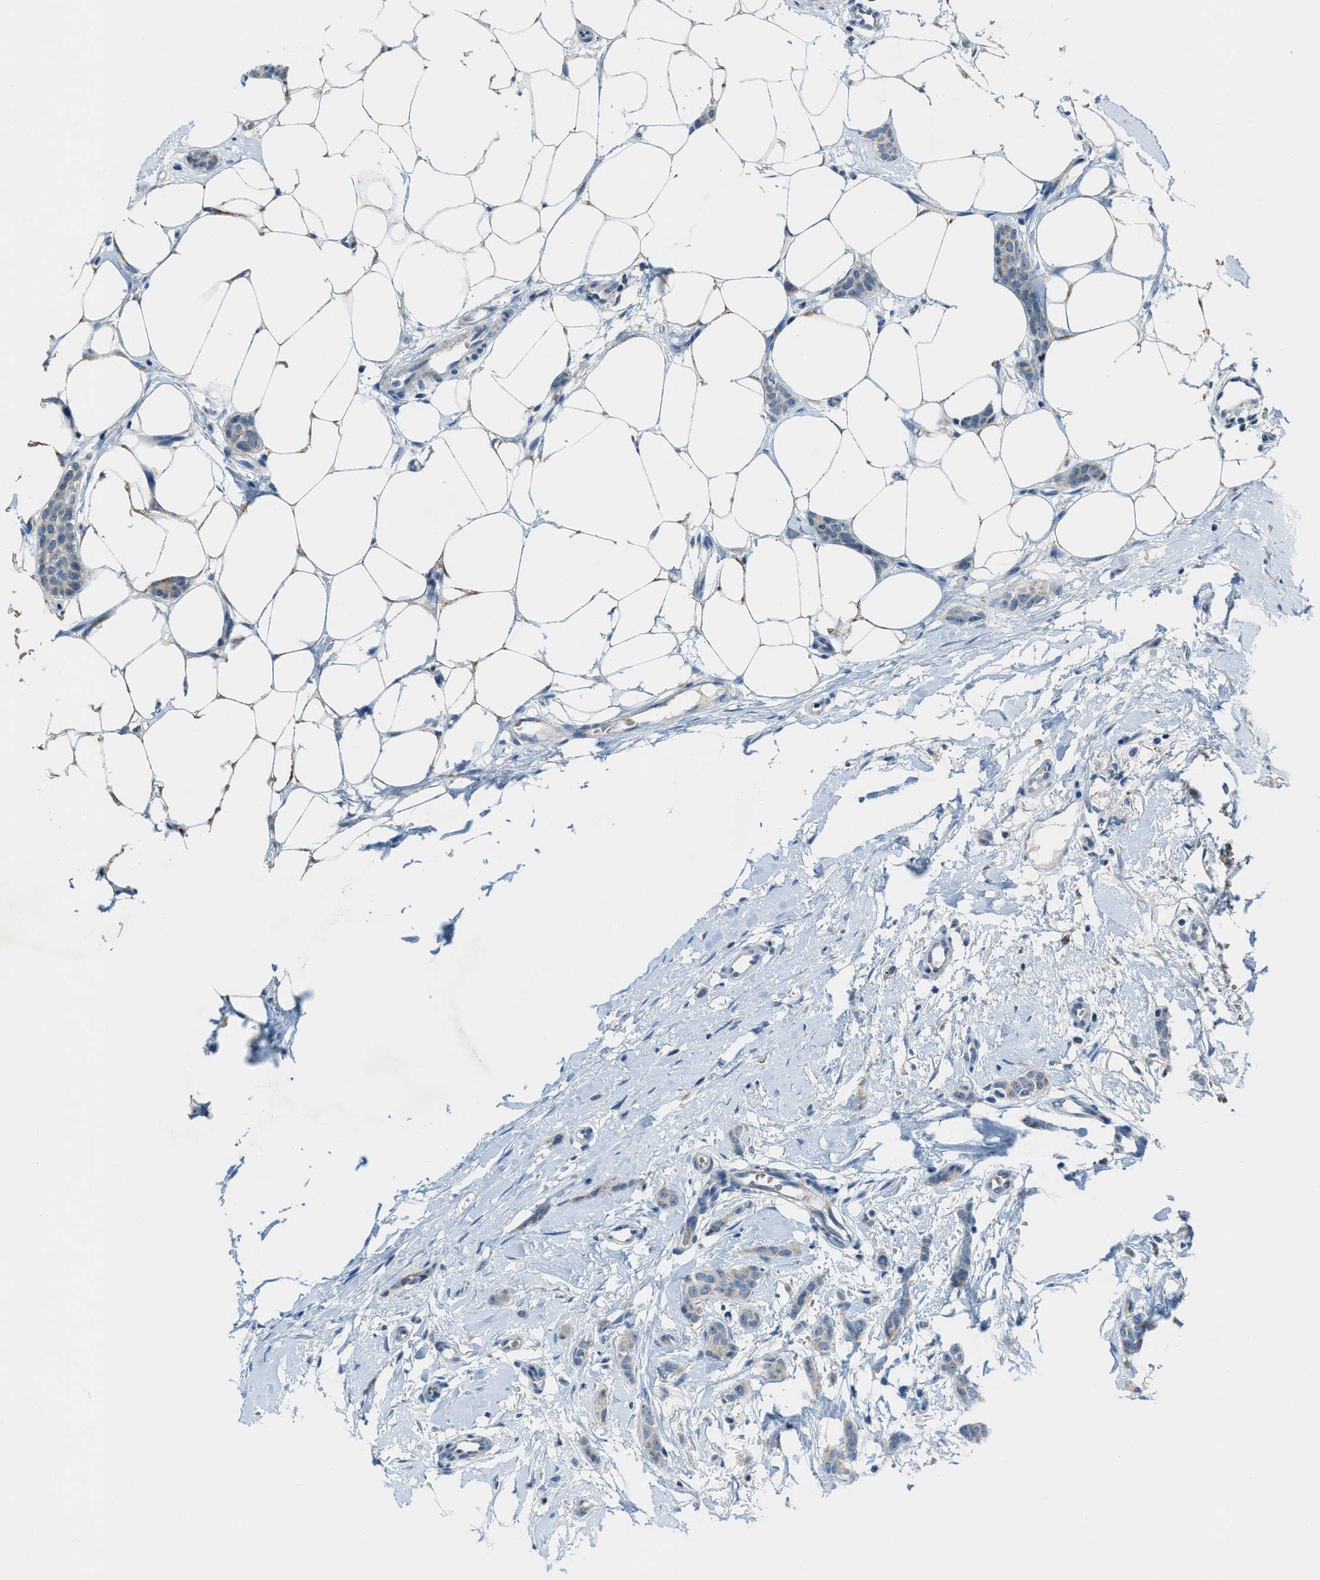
{"staining": {"intensity": "weak", "quantity": "<25%", "location": "cytoplasmic/membranous"}, "tissue": "breast cancer", "cell_type": "Tumor cells", "image_type": "cancer", "snomed": [{"axis": "morphology", "description": "Lobular carcinoma"}, {"axis": "topography", "description": "Skin"}, {"axis": "topography", "description": "Breast"}], "caption": "An immunohistochemistry (IHC) image of breast cancer is shown. There is no staining in tumor cells of breast cancer.", "gene": "CDON", "patient": {"sex": "female", "age": 46}}